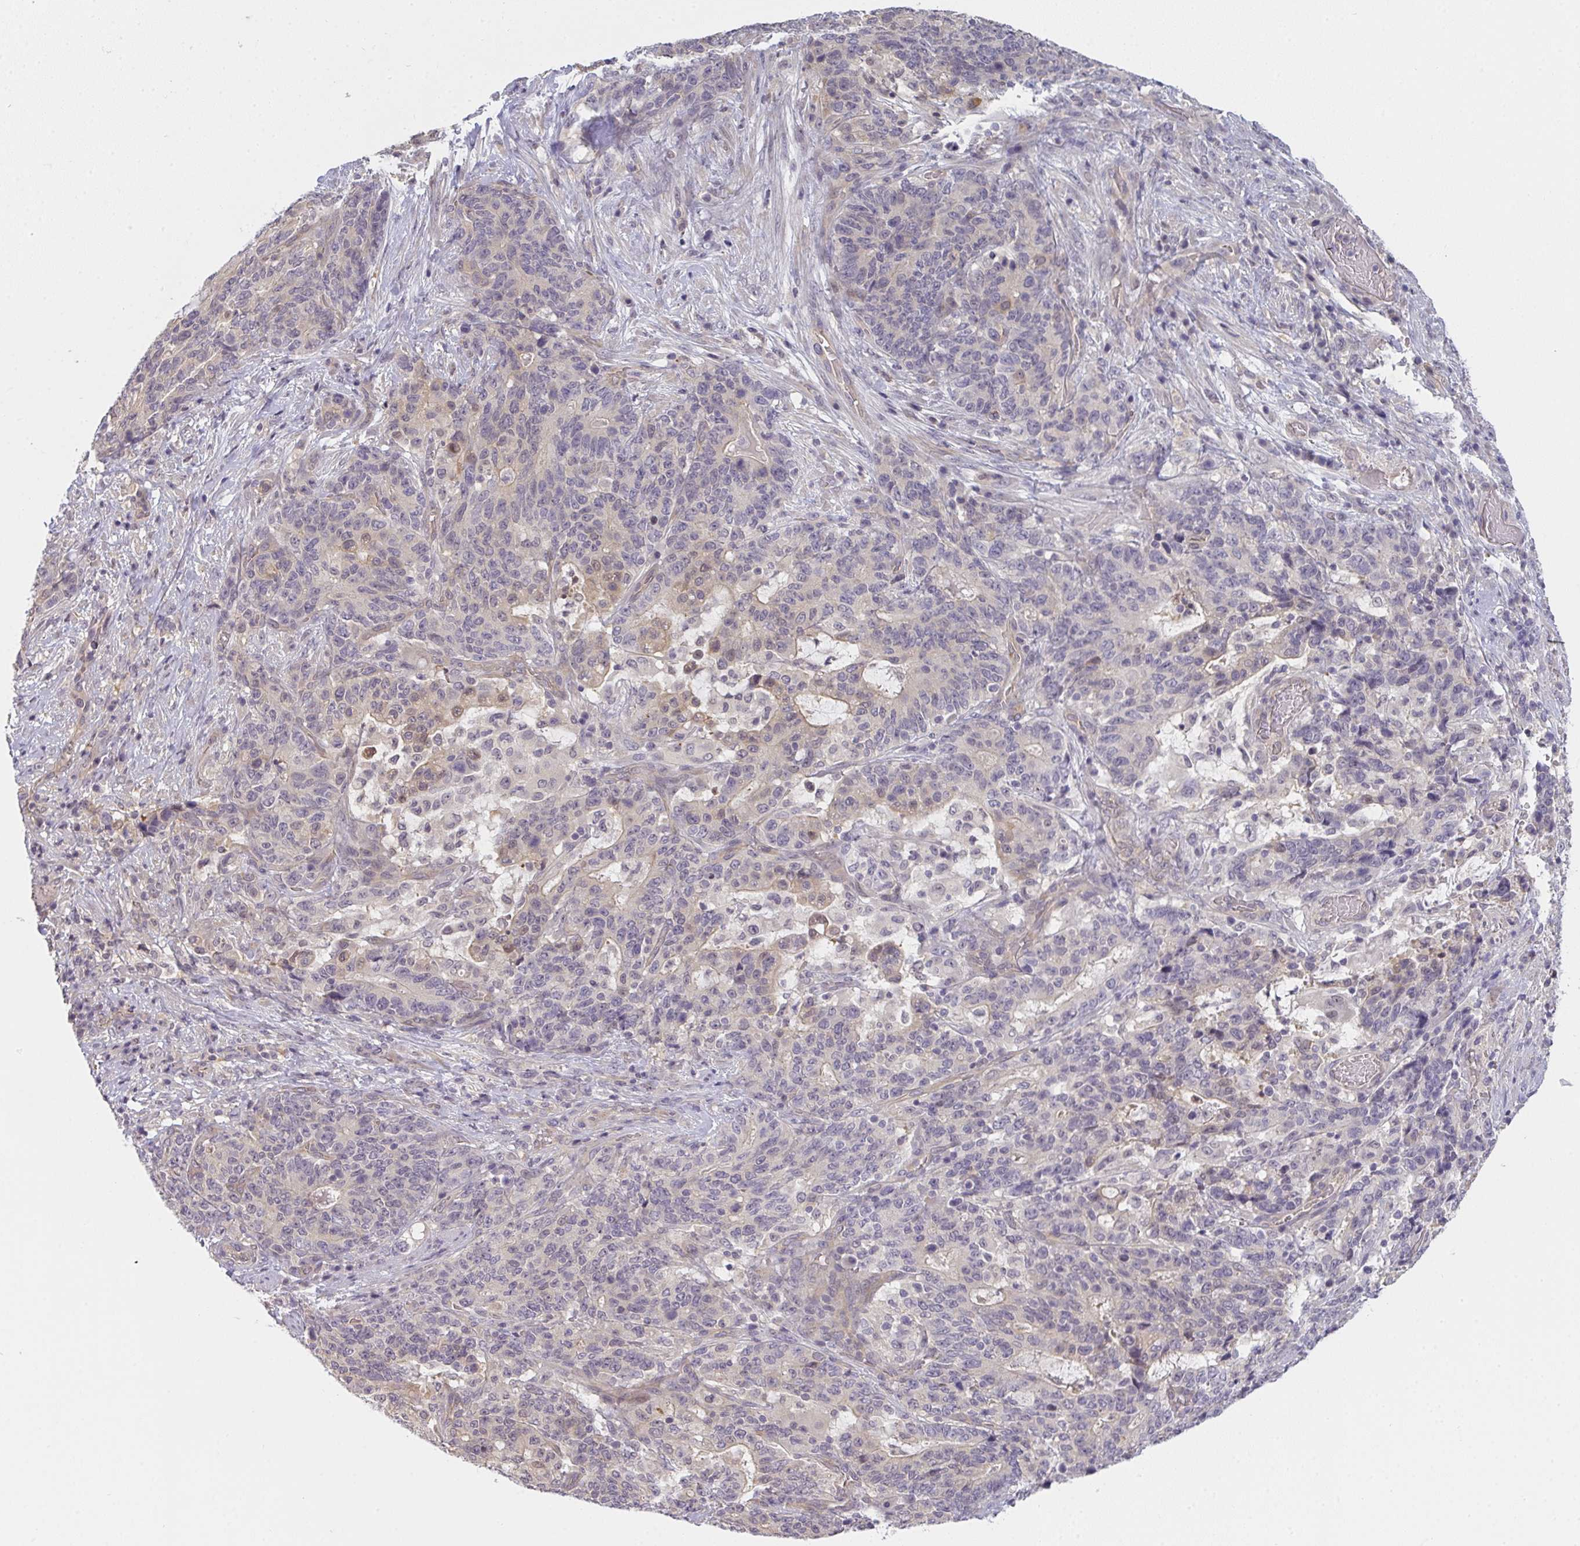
{"staining": {"intensity": "weak", "quantity": "<25%", "location": "nuclear"}, "tissue": "stomach cancer", "cell_type": "Tumor cells", "image_type": "cancer", "snomed": [{"axis": "morphology", "description": "Normal tissue, NOS"}, {"axis": "morphology", "description": "Adenocarcinoma, NOS"}, {"axis": "topography", "description": "Stomach"}], "caption": "There is no significant positivity in tumor cells of stomach cancer (adenocarcinoma).", "gene": "GSDMB", "patient": {"sex": "female", "age": 64}}